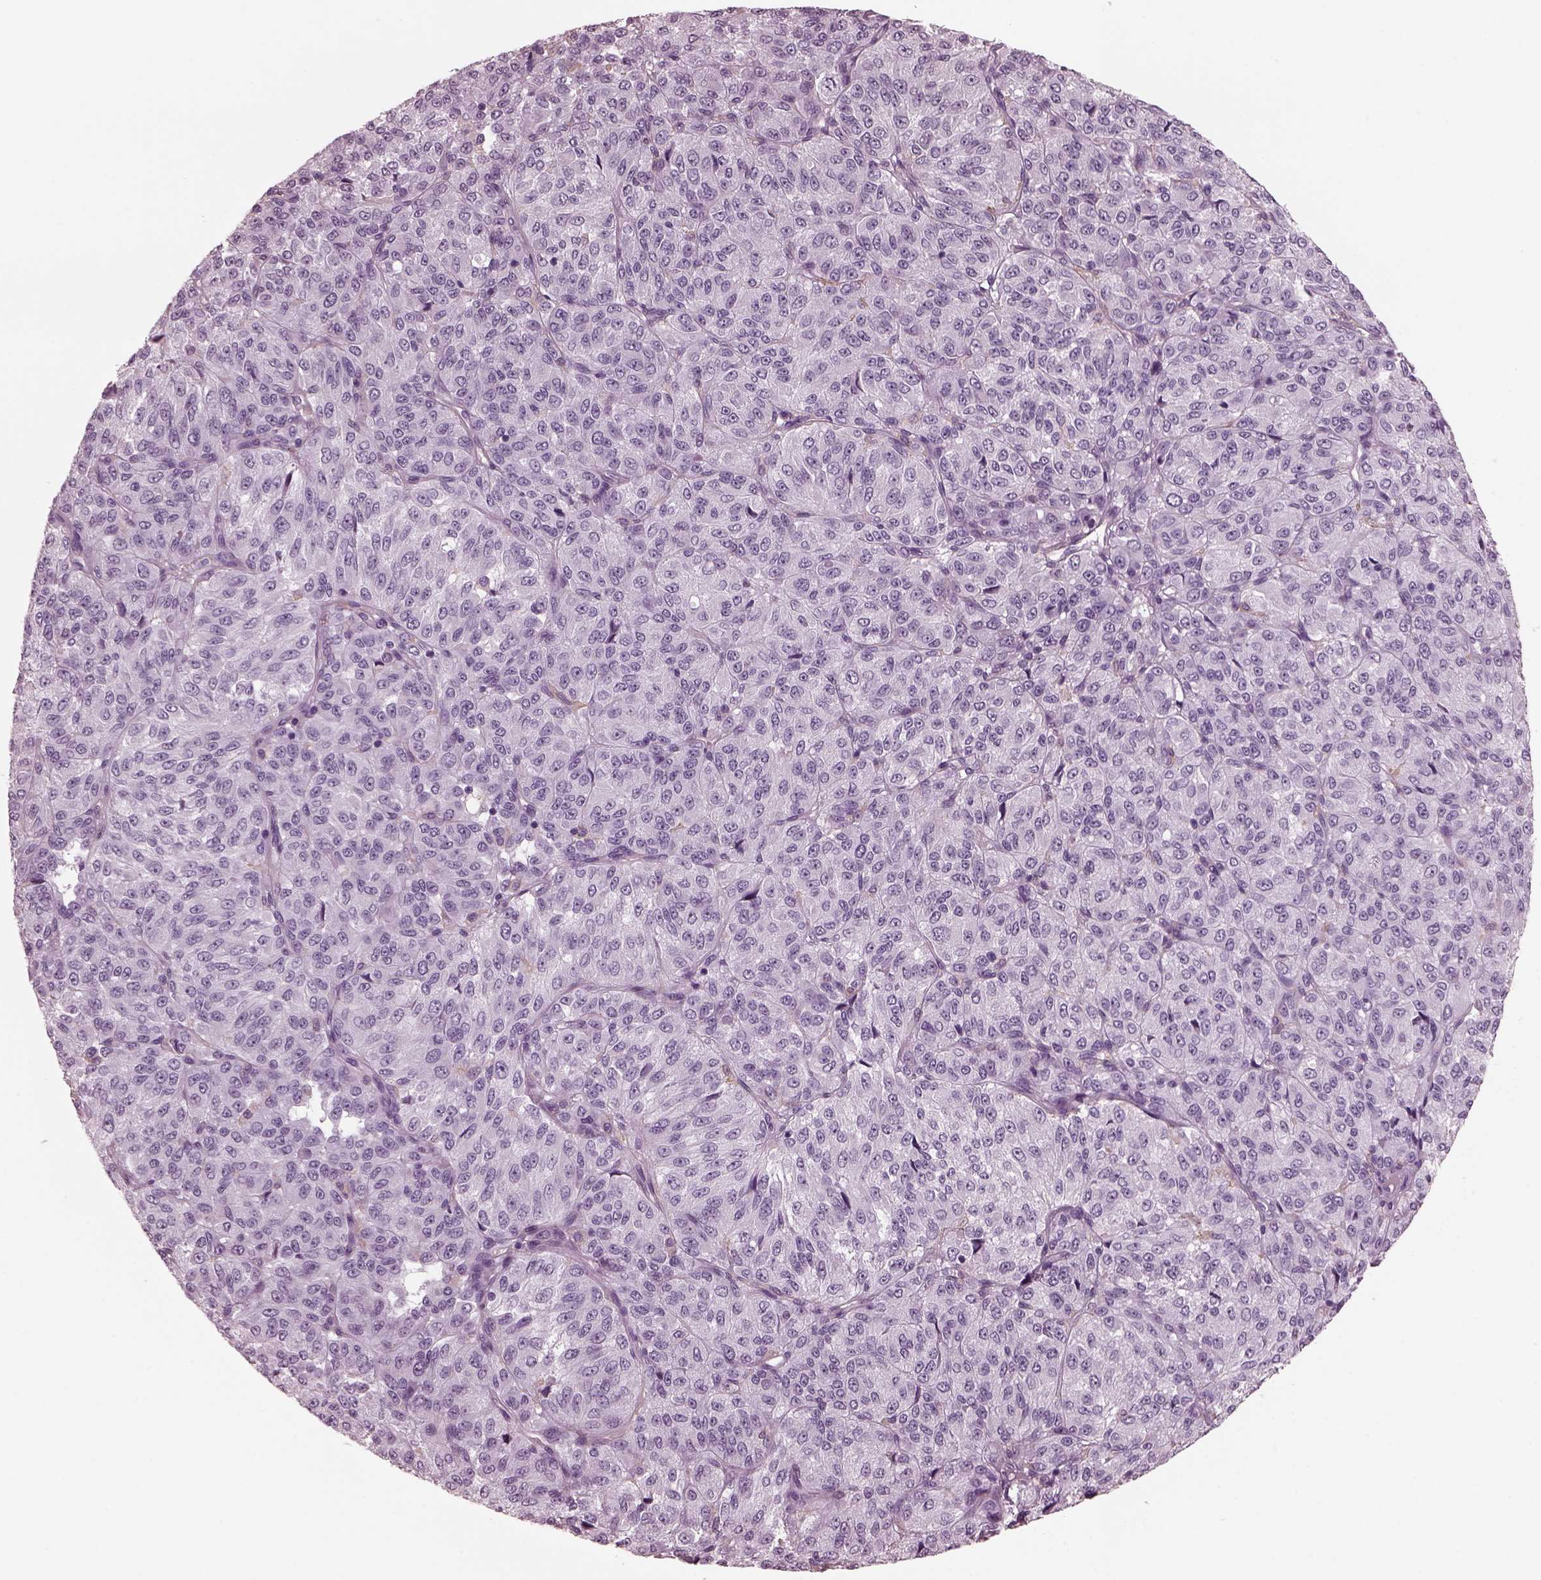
{"staining": {"intensity": "negative", "quantity": "none", "location": "none"}, "tissue": "melanoma", "cell_type": "Tumor cells", "image_type": "cancer", "snomed": [{"axis": "morphology", "description": "Malignant melanoma, Metastatic site"}, {"axis": "topography", "description": "Brain"}], "caption": "IHC image of melanoma stained for a protein (brown), which shows no positivity in tumor cells. The staining is performed using DAB (3,3'-diaminobenzidine) brown chromogen with nuclei counter-stained in using hematoxylin.", "gene": "CGA", "patient": {"sex": "female", "age": 56}}